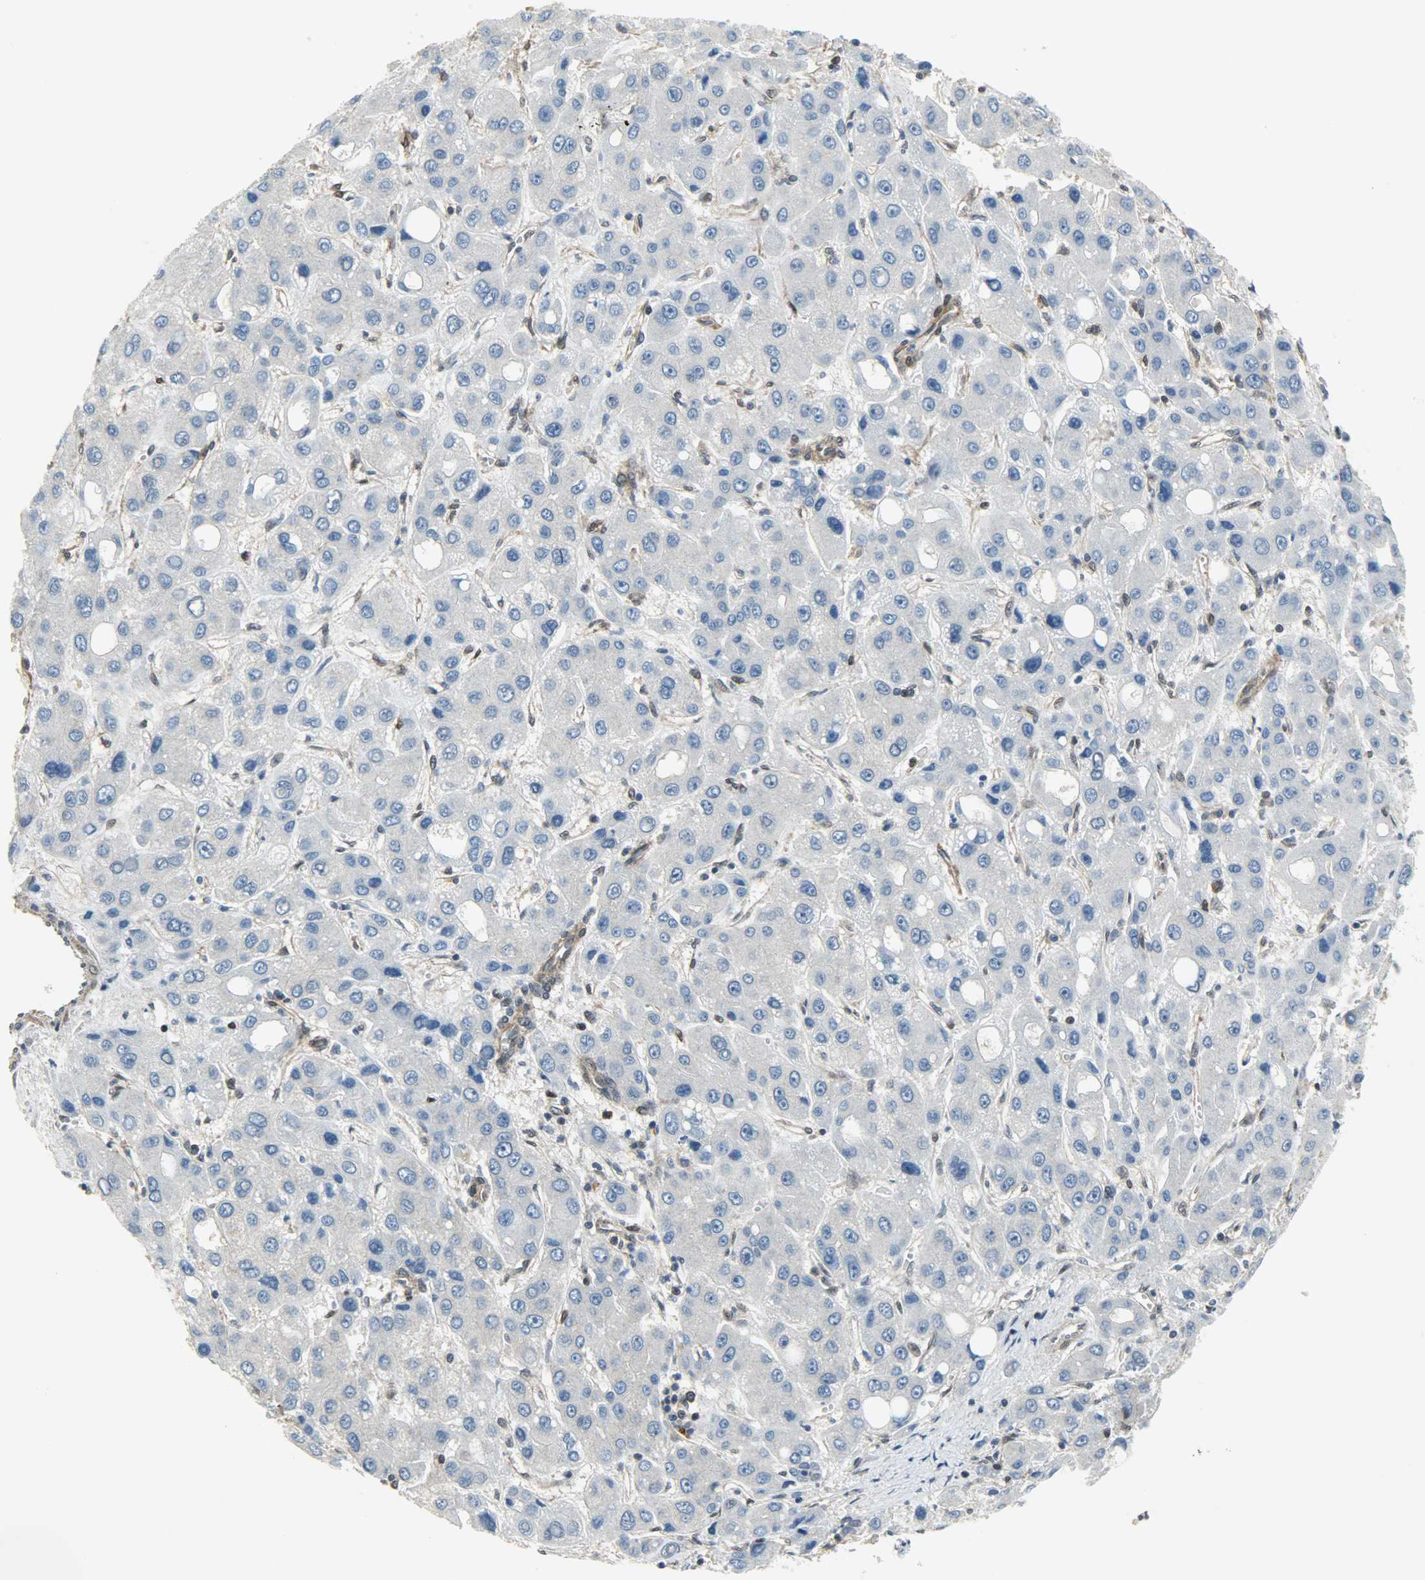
{"staining": {"intensity": "negative", "quantity": "none", "location": "none"}, "tissue": "liver cancer", "cell_type": "Tumor cells", "image_type": "cancer", "snomed": [{"axis": "morphology", "description": "Carcinoma, Hepatocellular, NOS"}, {"axis": "topography", "description": "Liver"}], "caption": "Tumor cells show no significant expression in hepatocellular carcinoma (liver).", "gene": "LDHB", "patient": {"sex": "male", "age": 55}}